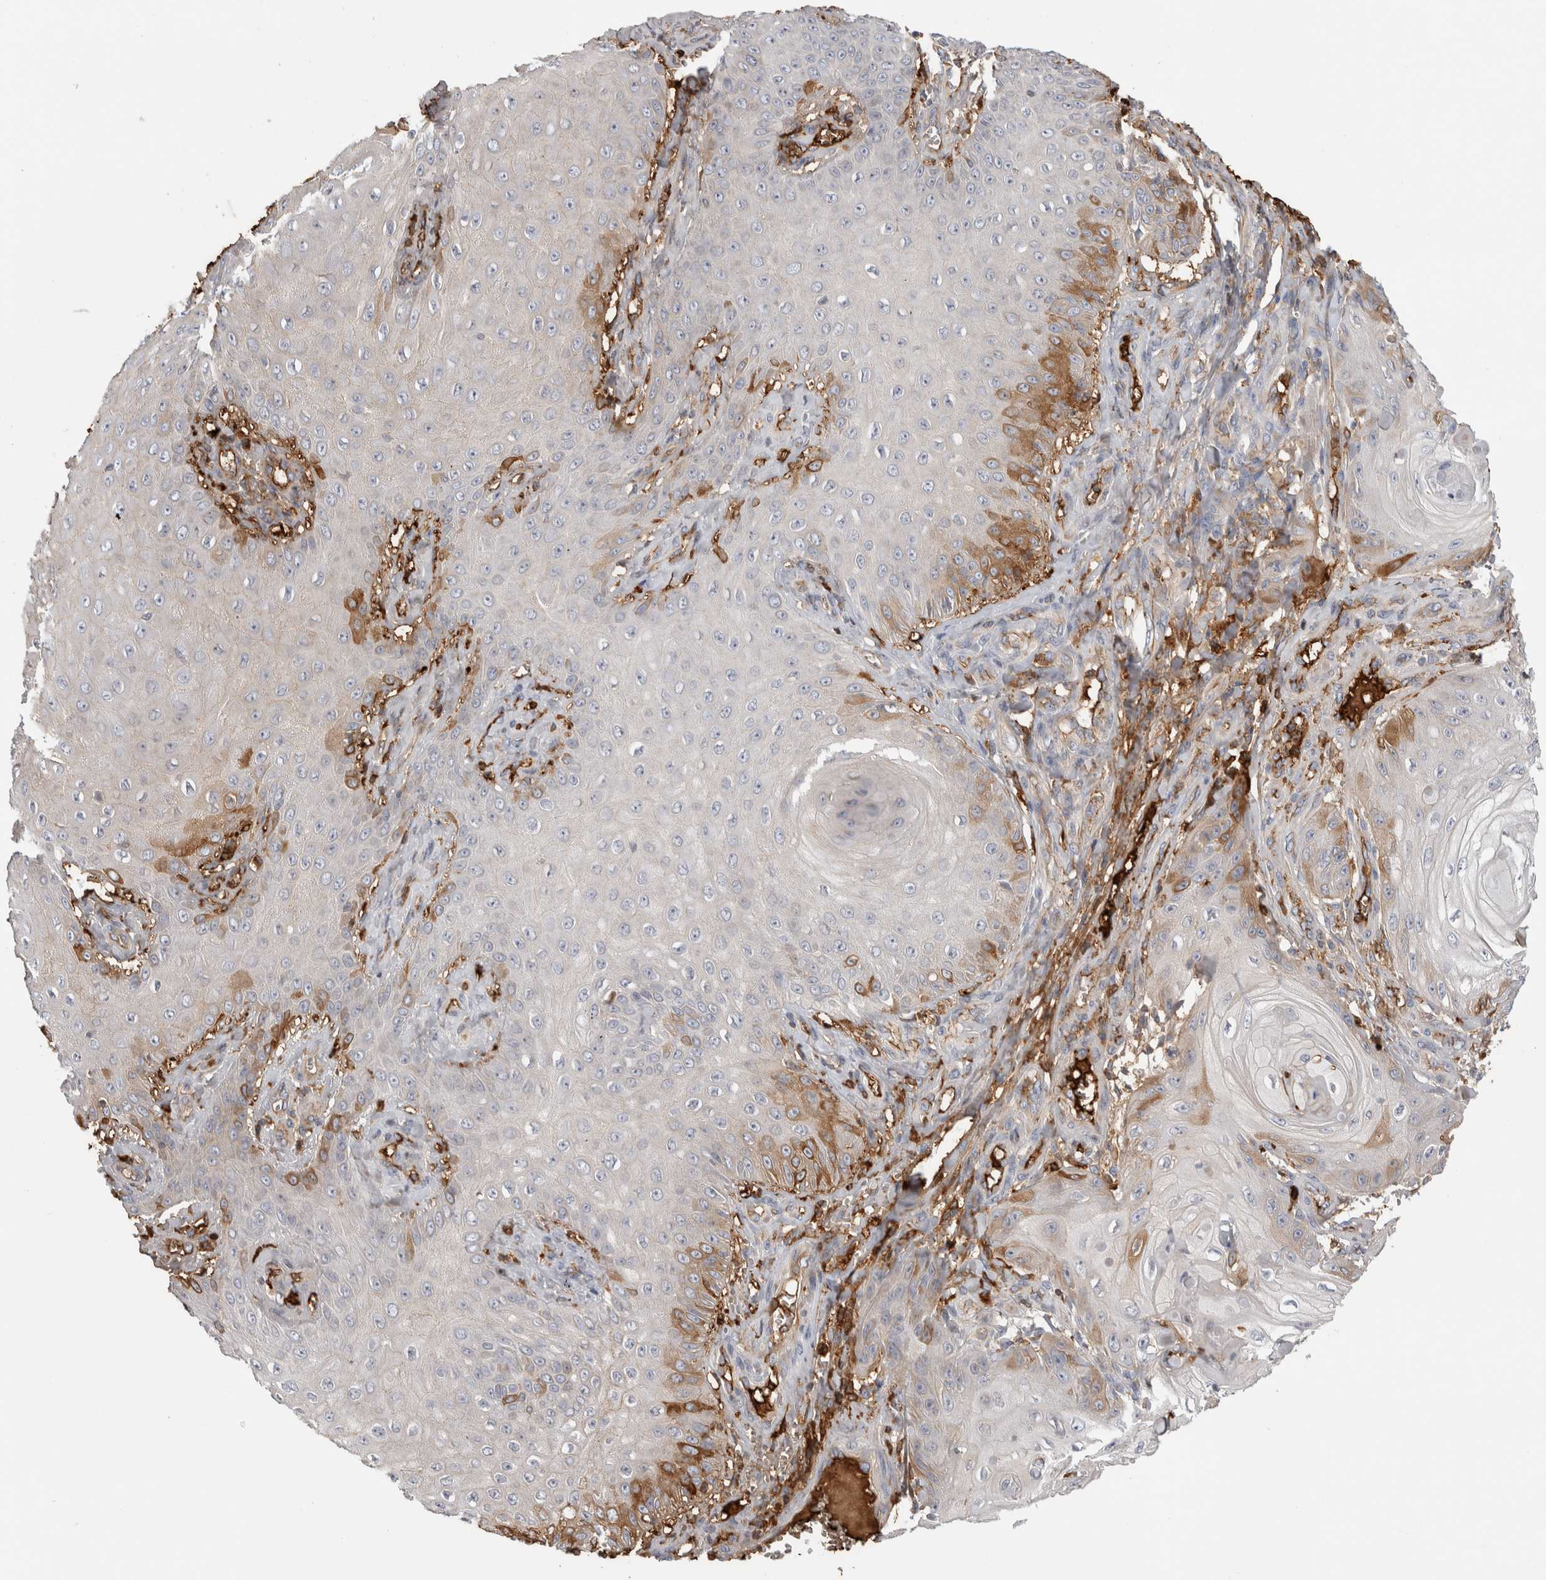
{"staining": {"intensity": "moderate", "quantity": "<25%", "location": "cytoplasmic/membranous"}, "tissue": "skin cancer", "cell_type": "Tumor cells", "image_type": "cancer", "snomed": [{"axis": "morphology", "description": "Squamous cell carcinoma, NOS"}, {"axis": "topography", "description": "Skin"}], "caption": "Immunohistochemical staining of human squamous cell carcinoma (skin) demonstrates low levels of moderate cytoplasmic/membranous positivity in approximately <25% of tumor cells. The protein of interest is stained brown, and the nuclei are stained in blue (DAB IHC with brightfield microscopy, high magnification).", "gene": "TBCE", "patient": {"sex": "male", "age": 74}}